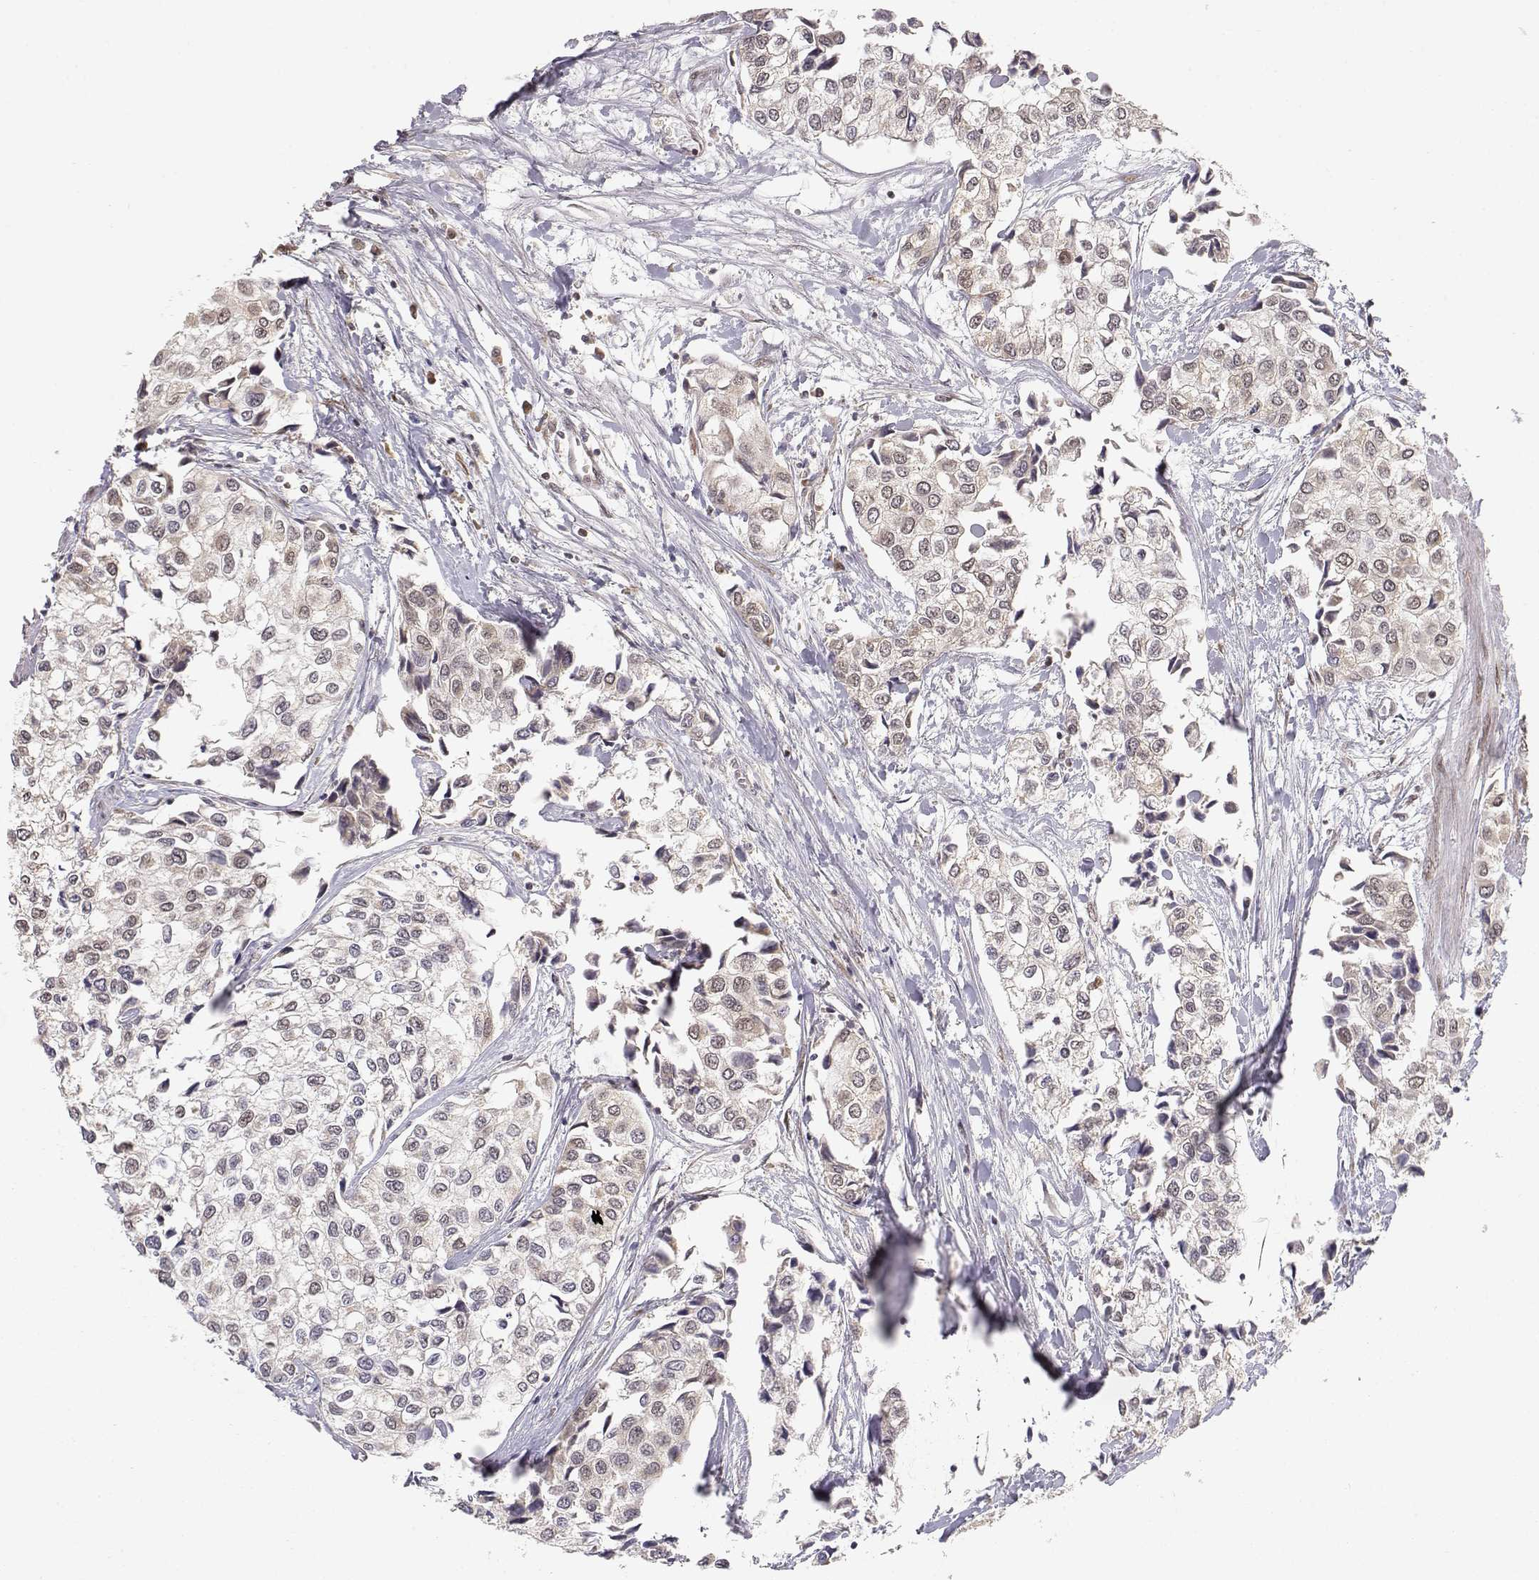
{"staining": {"intensity": "weak", "quantity": "<25%", "location": "cytoplasmic/membranous"}, "tissue": "urothelial cancer", "cell_type": "Tumor cells", "image_type": "cancer", "snomed": [{"axis": "morphology", "description": "Urothelial carcinoma, High grade"}, {"axis": "topography", "description": "Urinary bladder"}], "caption": "Immunohistochemistry histopathology image of neoplastic tissue: urothelial cancer stained with DAB shows no significant protein staining in tumor cells.", "gene": "BRCA1", "patient": {"sex": "male", "age": 73}}